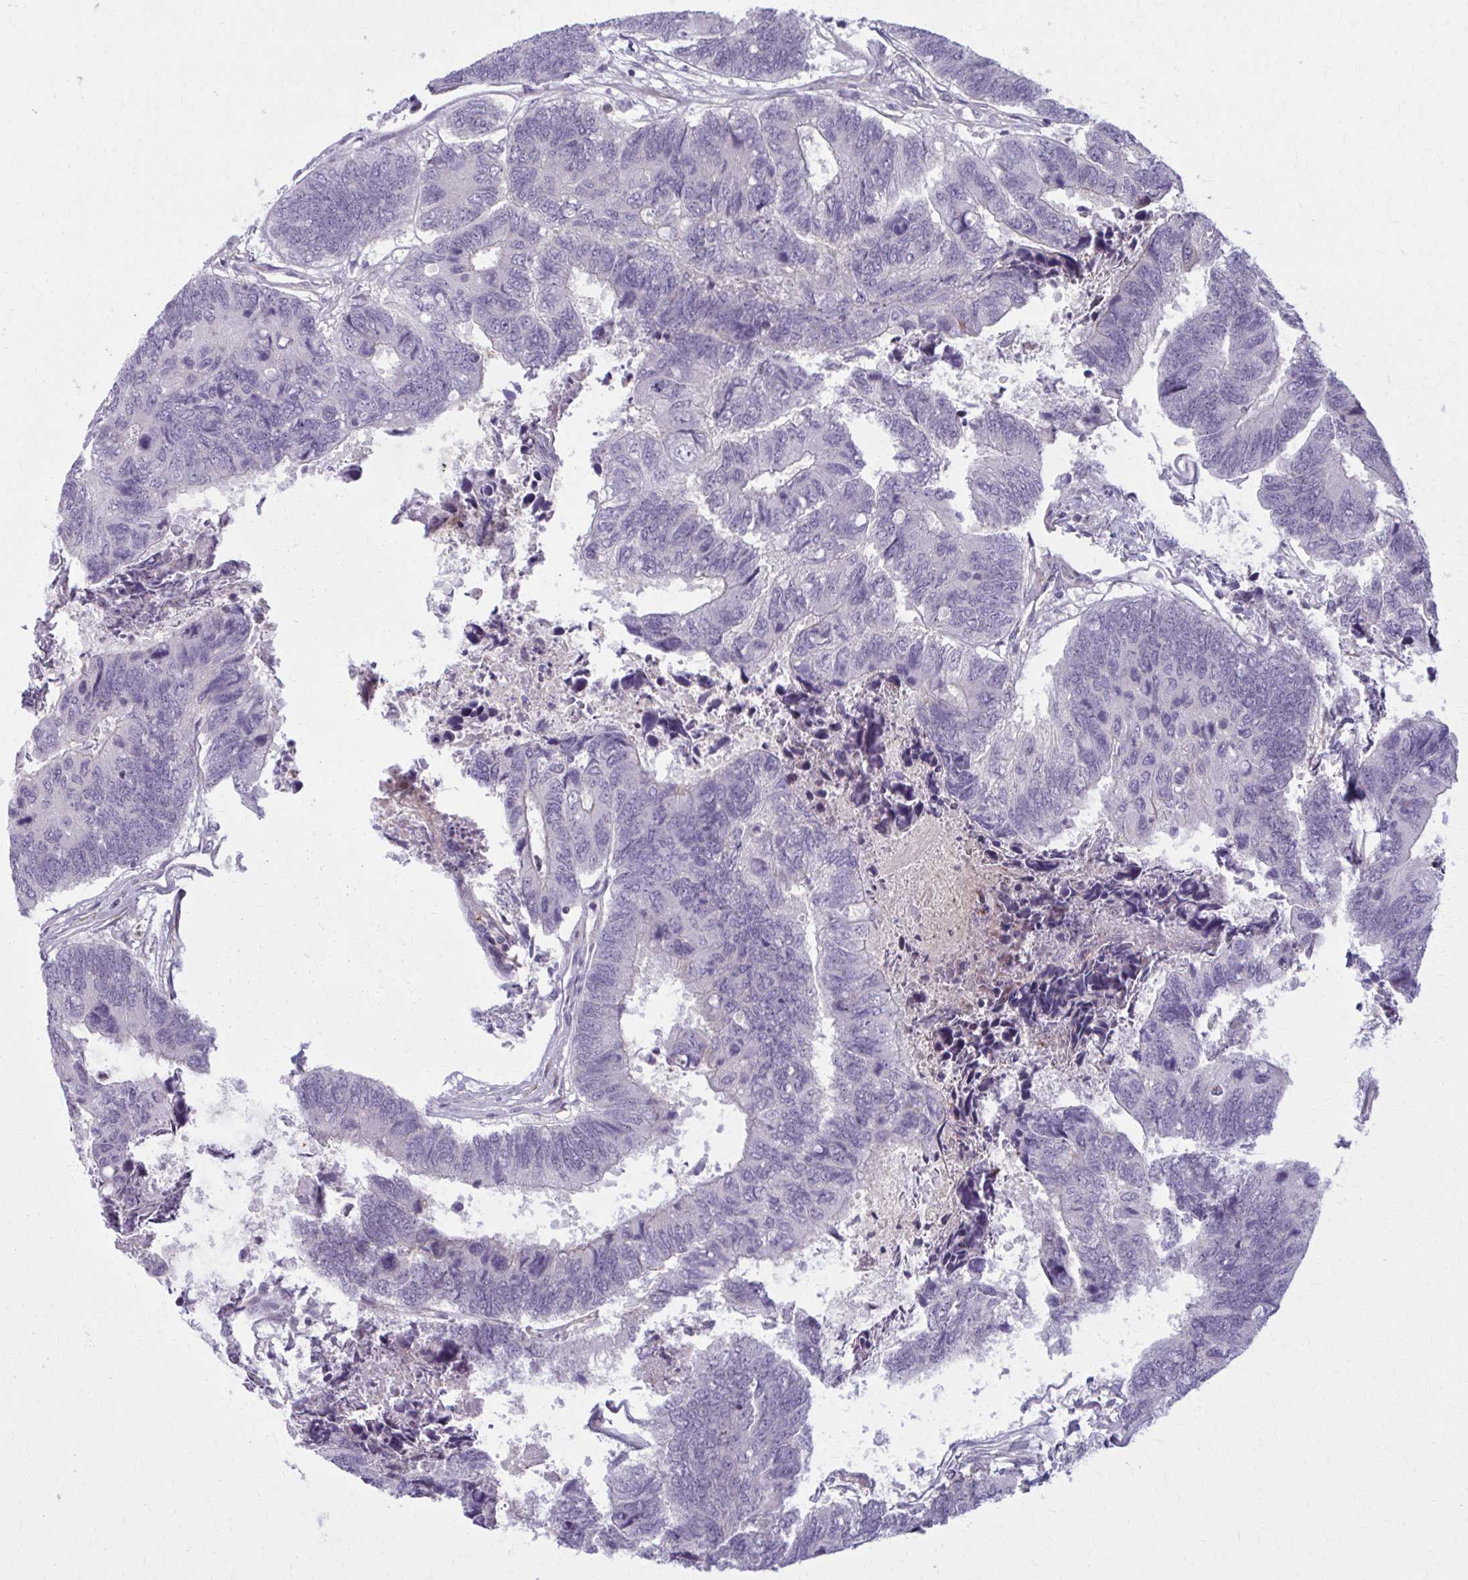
{"staining": {"intensity": "negative", "quantity": "none", "location": "none"}, "tissue": "colorectal cancer", "cell_type": "Tumor cells", "image_type": "cancer", "snomed": [{"axis": "morphology", "description": "Adenocarcinoma, NOS"}, {"axis": "topography", "description": "Colon"}], "caption": "Tumor cells show no significant protein positivity in colorectal cancer (adenocarcinoma).", "gene": "NUMBL", "patient": {"sex": "female", "age": 67}}